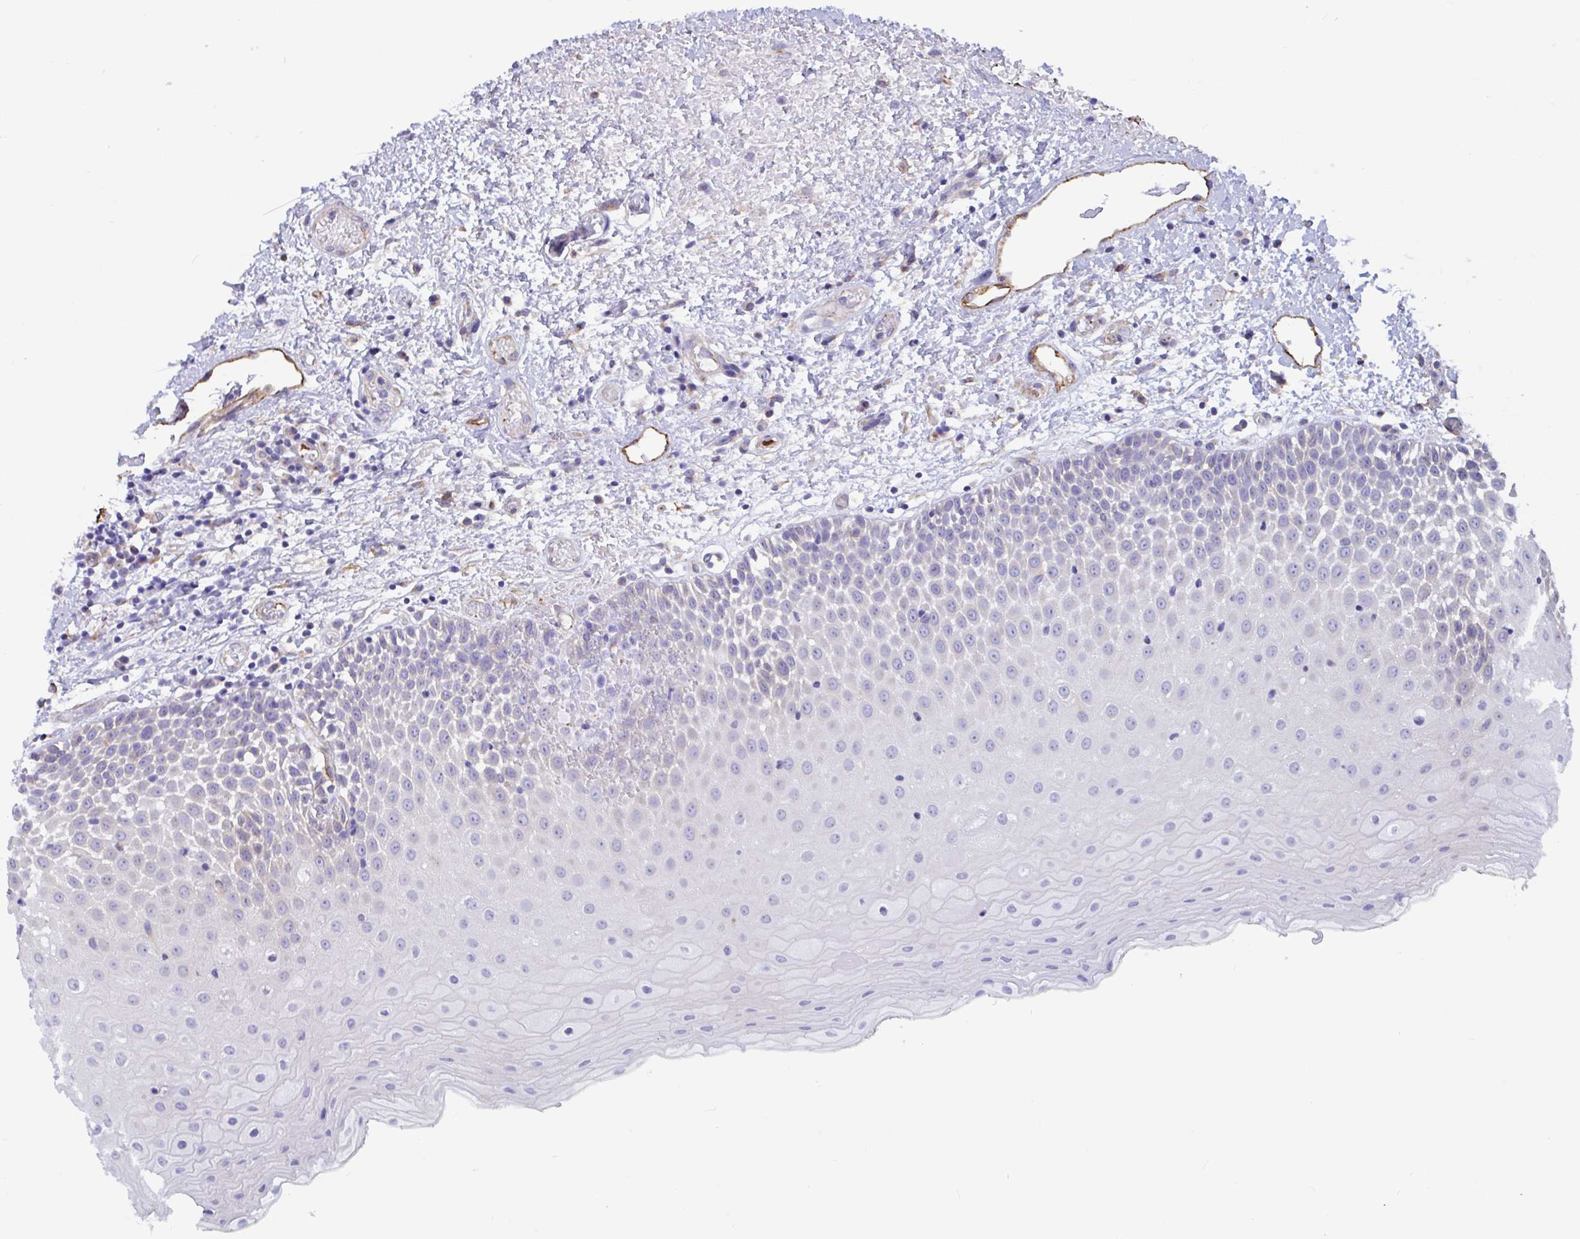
{"staining": {"intensity": "negative", "quantity": "none", "location": "none"}, "tissue": "oral mucosa", "cell_type": "Squamous epithelial cells", "image_type": "normal", "snomed": [{"axis": "morphology", "description": "Normal tissue, NOS"}, {"axis": "topography", "description": "Oral tissue"}], "caption": "Immunohistochemical staining of normal oral mucosa shows no significant expression in squamous epithelial cells.", "gene": "RPL22L1", "patient": {"sex": "female", "age": 82}}